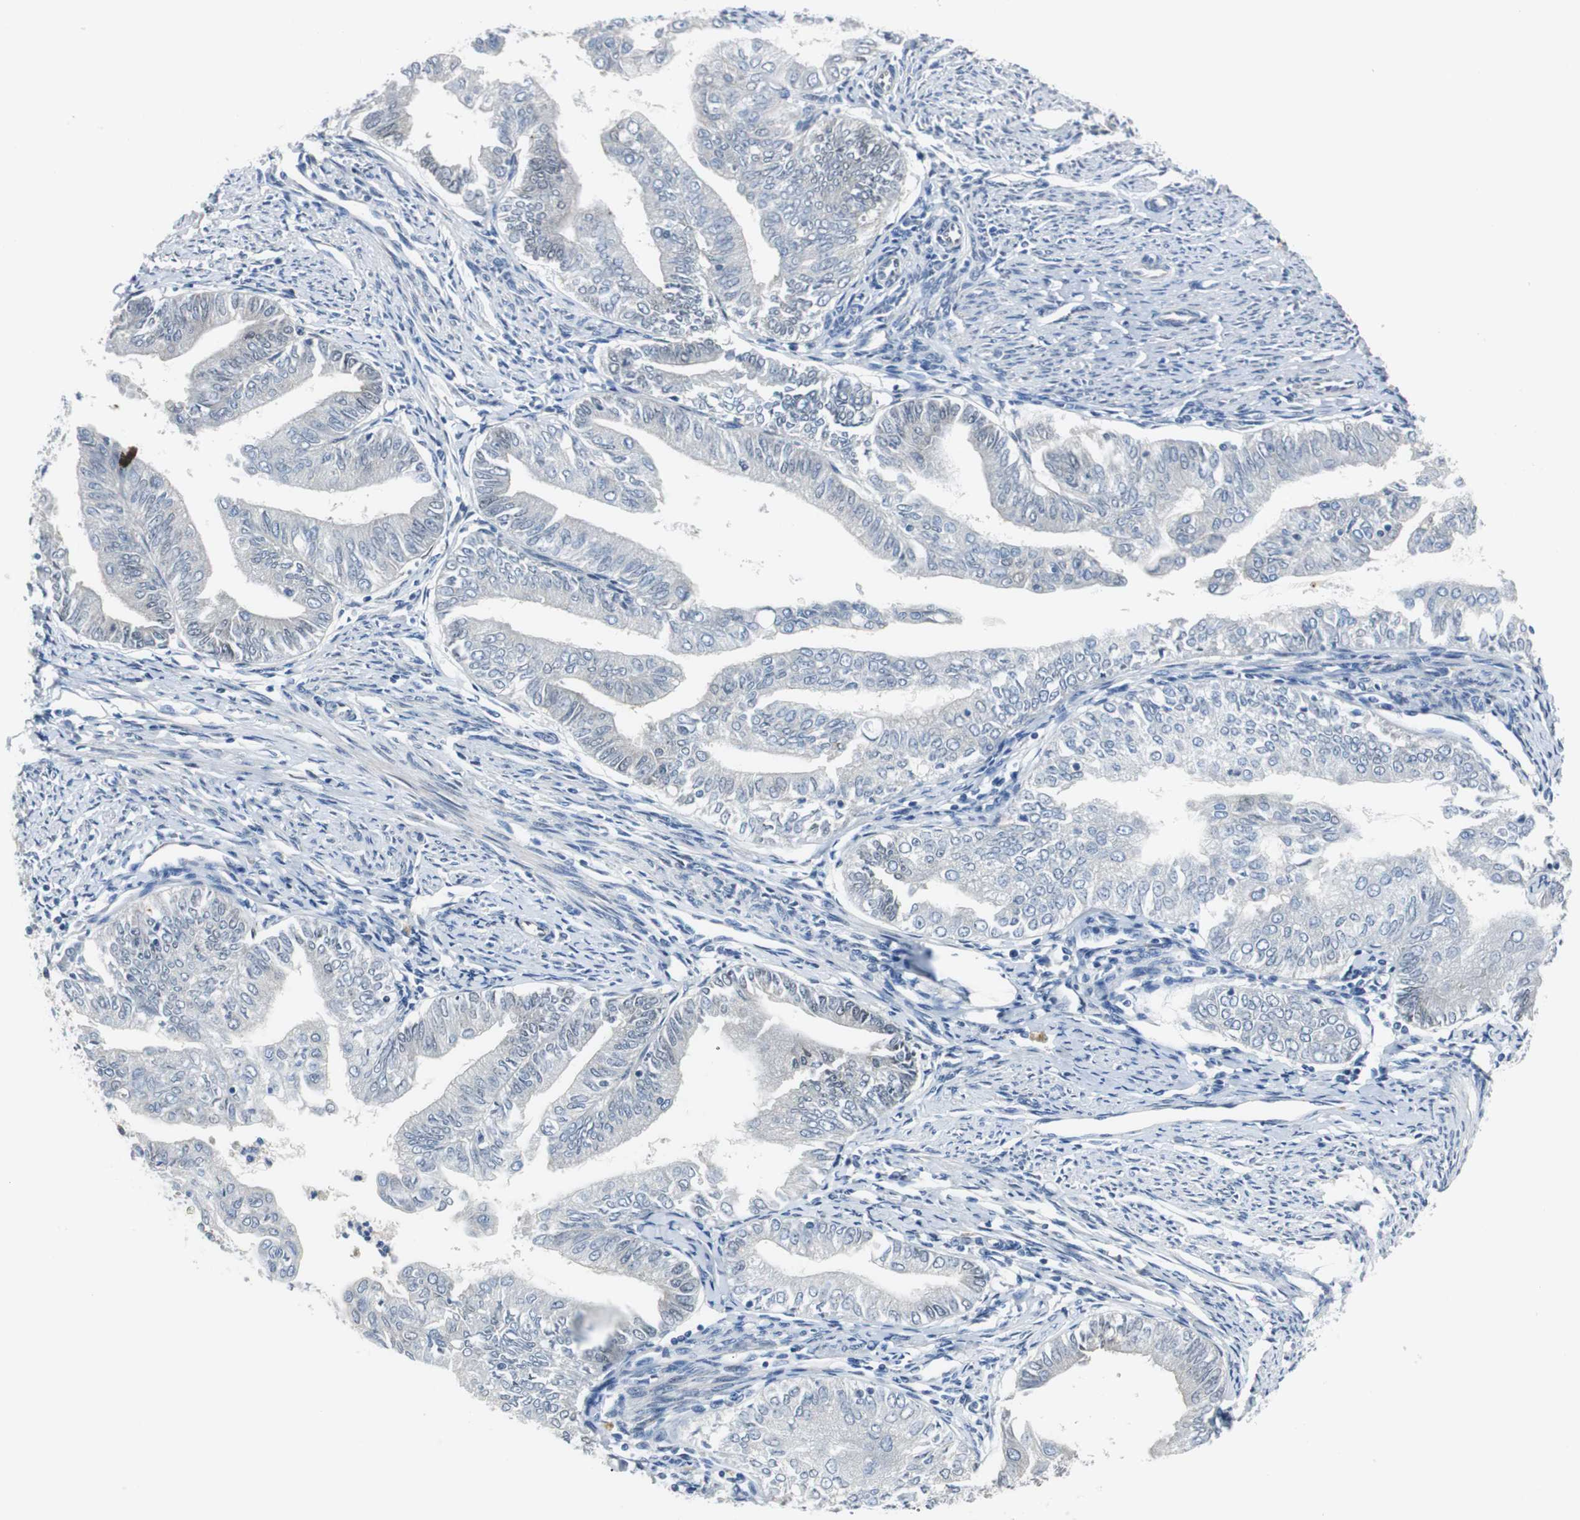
{"staining": {"intensity": "negative", "quantity": "none", "location": "none"}, "tissue": "endometrial cancer", "cell_type": "Tumor cells", "image_type": "cancer", "snomed": [{"axis": "morphology", "description": "Adenocarcinoma, NOS"}, {"axis": "topography", "description": "Endometrium"}], "caption": "Protein analysis of endometrial cancer reveals no significant positivity in tumor cells.", "gene": "FHL2", "patient": {"sex": "female", "age": 66}}